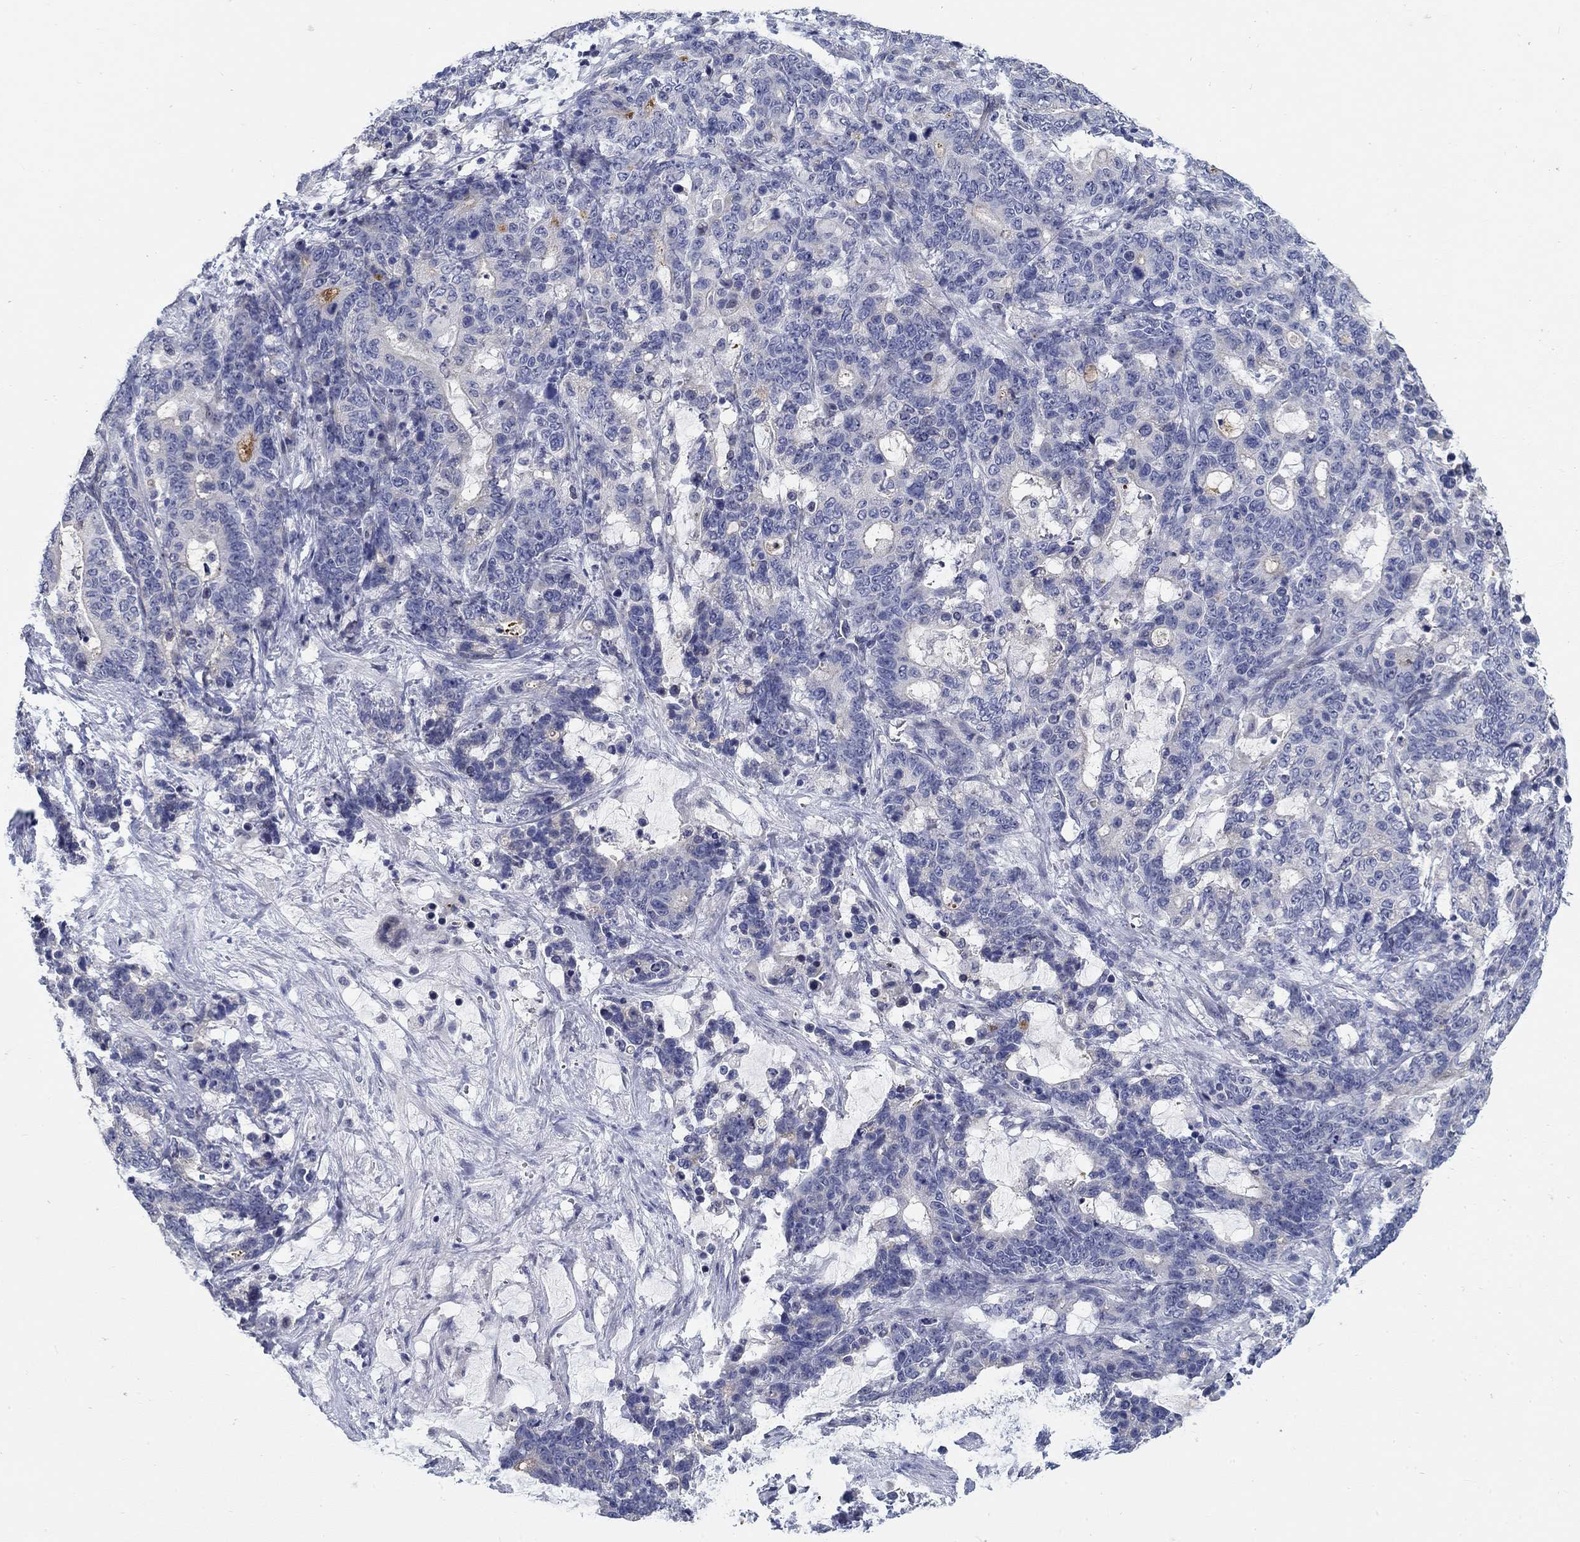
{"staining": {"intensity": "negative", "quantity": "none", "location": "none"}, "tissue": "stomach cancer", "cell_type": "Tumor cells", "image_type": "cancer", "snomed": [{"axis": "morphology", "description": "Normal tissue, NOS"}, {"axis": "morphology", "description": "Adenocarcinoma, NOS"}, {"axis": "topography", "description": "Stomach"}], "caption": "Stomach cancer stained for a protein using IHC demonstrates no expression tumor cells.", "gene": "SMIM18", "patient": {"sex": "female", "age": 64}}